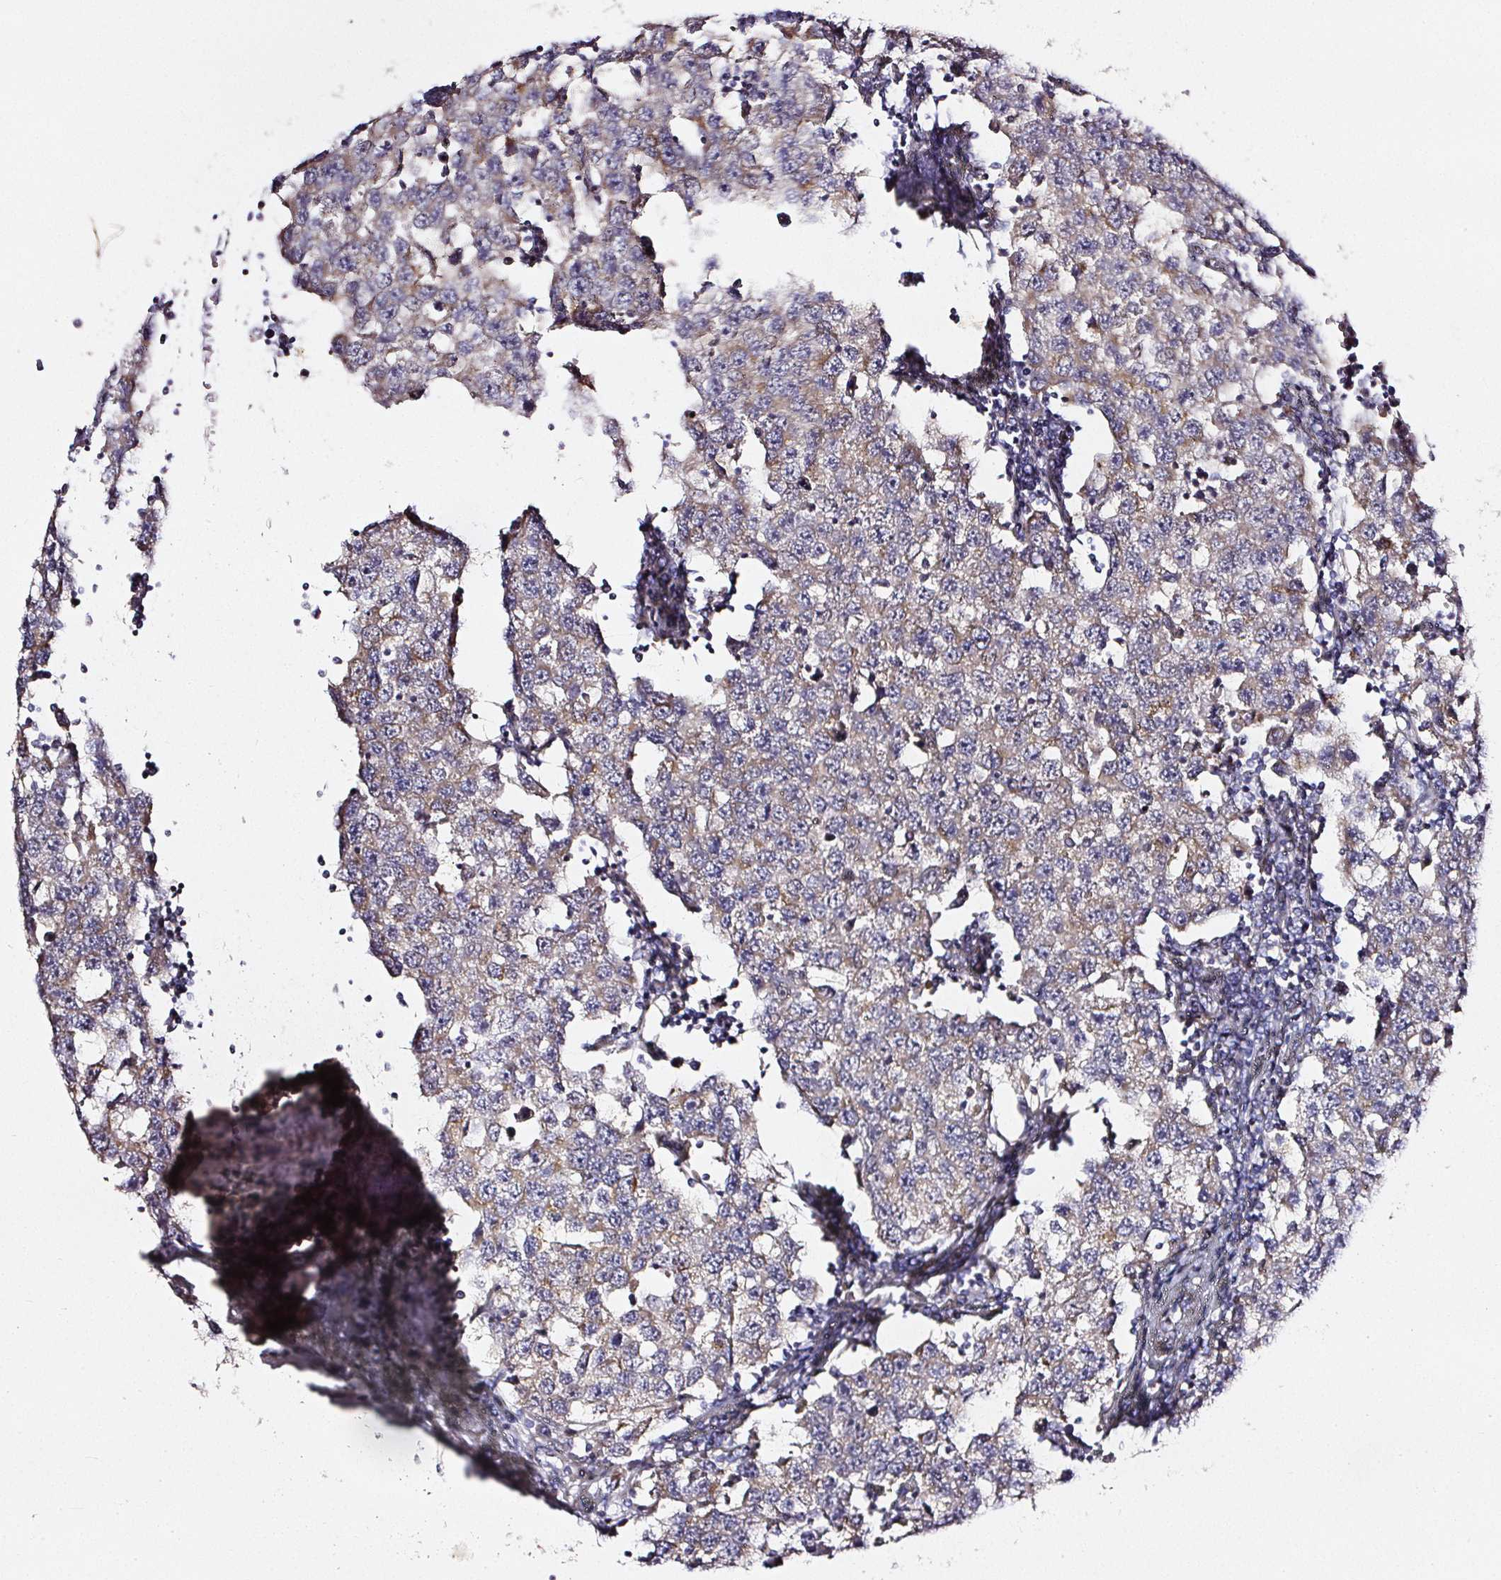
{"staining": {"intensity": "weak", "quantity": ">75%", "location": "cytoplasmic/membranous"}, "tissue": "testis cancer", "cell_type": "Tumor cells", "image_type": "cancer", "snomed": [{"axis": "morphology", "description": "Seminoma, NOS"}, {"axis": "topography", "description": "Testis"}], "caption": "Immunohistochemistry image of neoplastic tissue: testis cancer stained using immunohistochemistry shows low levels of weak protein expression localized specifically in the cytoplasmic/membranous of tumor cells, appearing as a cytoplasmic/membranous brown color.", "gene": "NTRK1", "patient": {"sex": "male", "age": 34}}